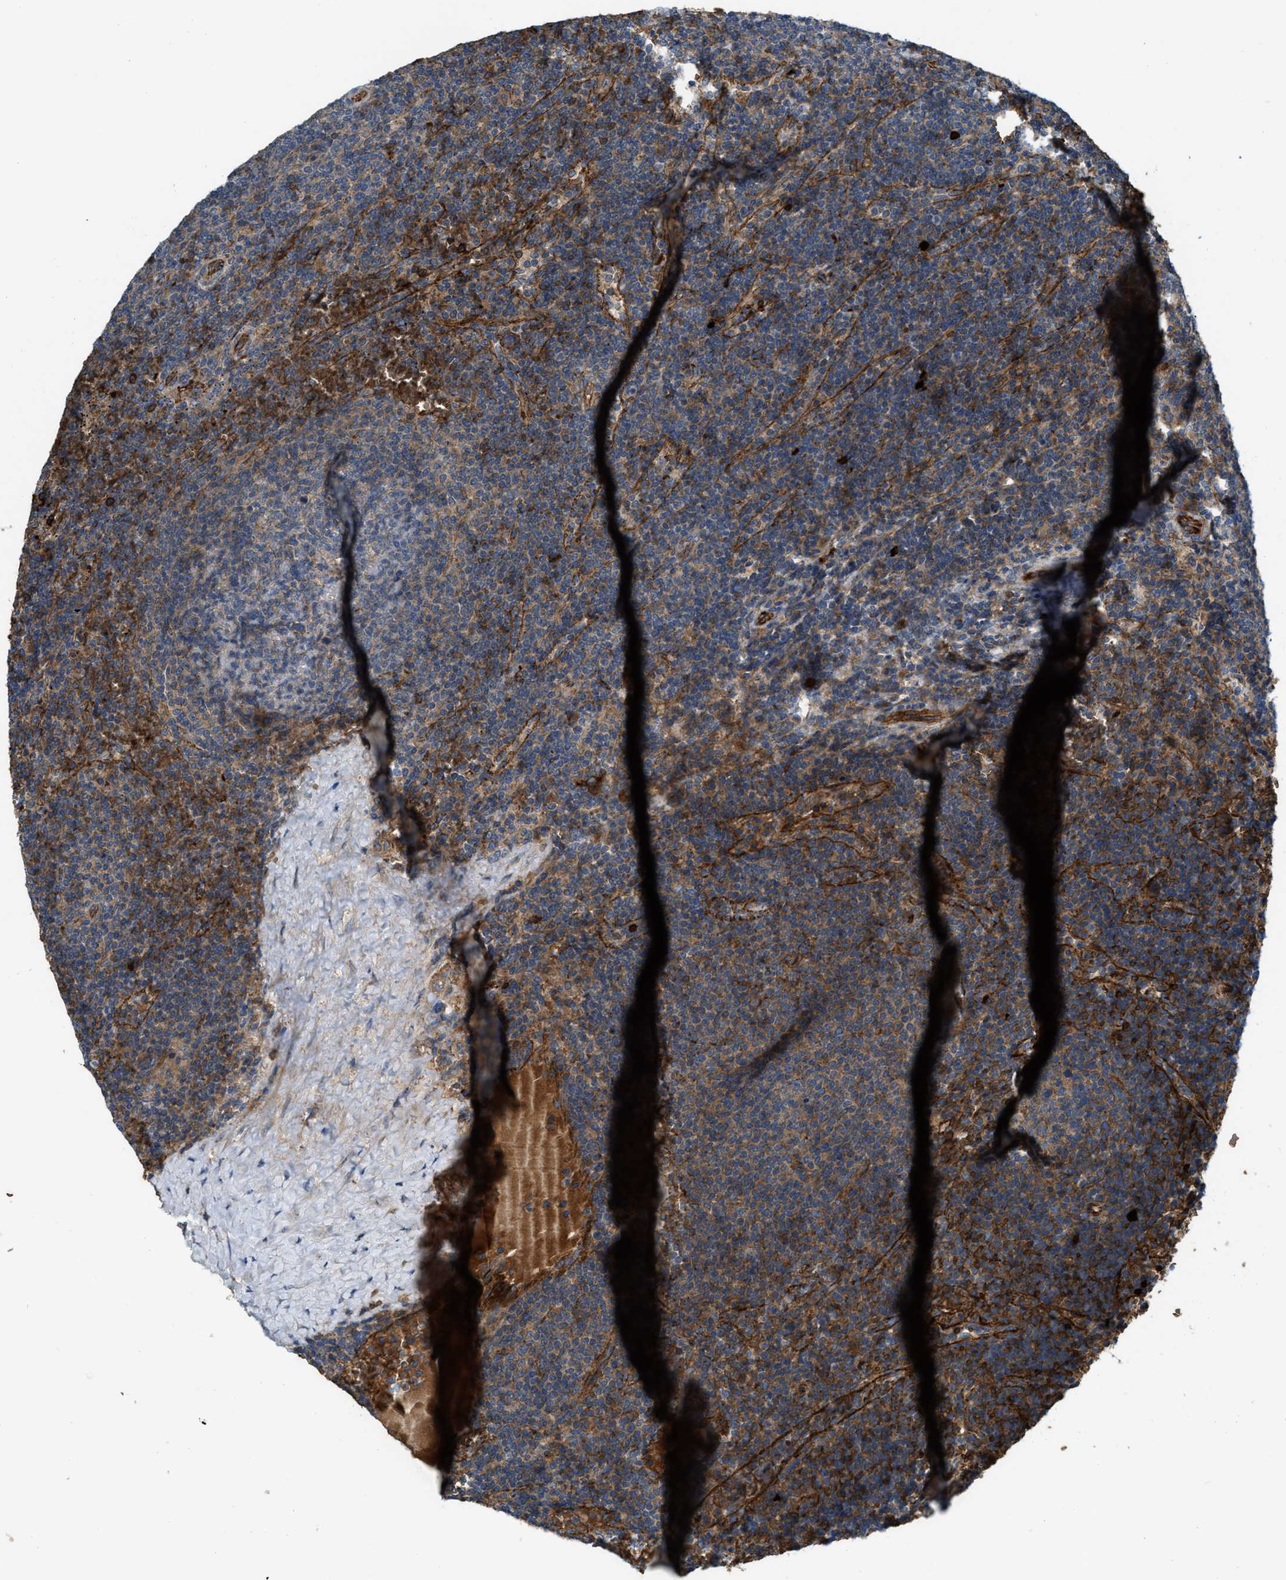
{"staining": {"intensity": "moderate", "quantity": ">75%", "location": "cytoplasmic/membranous"}, "tissue": "lymphoma", "cell_type": "Tumor cells", "image_type": "cancer", "snomed": [{"axis": "morphology", "description": "Malignant lymphoma, non-Hodgkin's type, Low grade"}, {"axis": "topography", "description": "Spleen"}], "caption": "Protein staining by immunohistochemistry shows moderate cytoplasmic/membranous staining in about >75% of tumor cells in lymphoma.", "gene": "ERC1", "patient": {"sex": "female", "age": 50}}